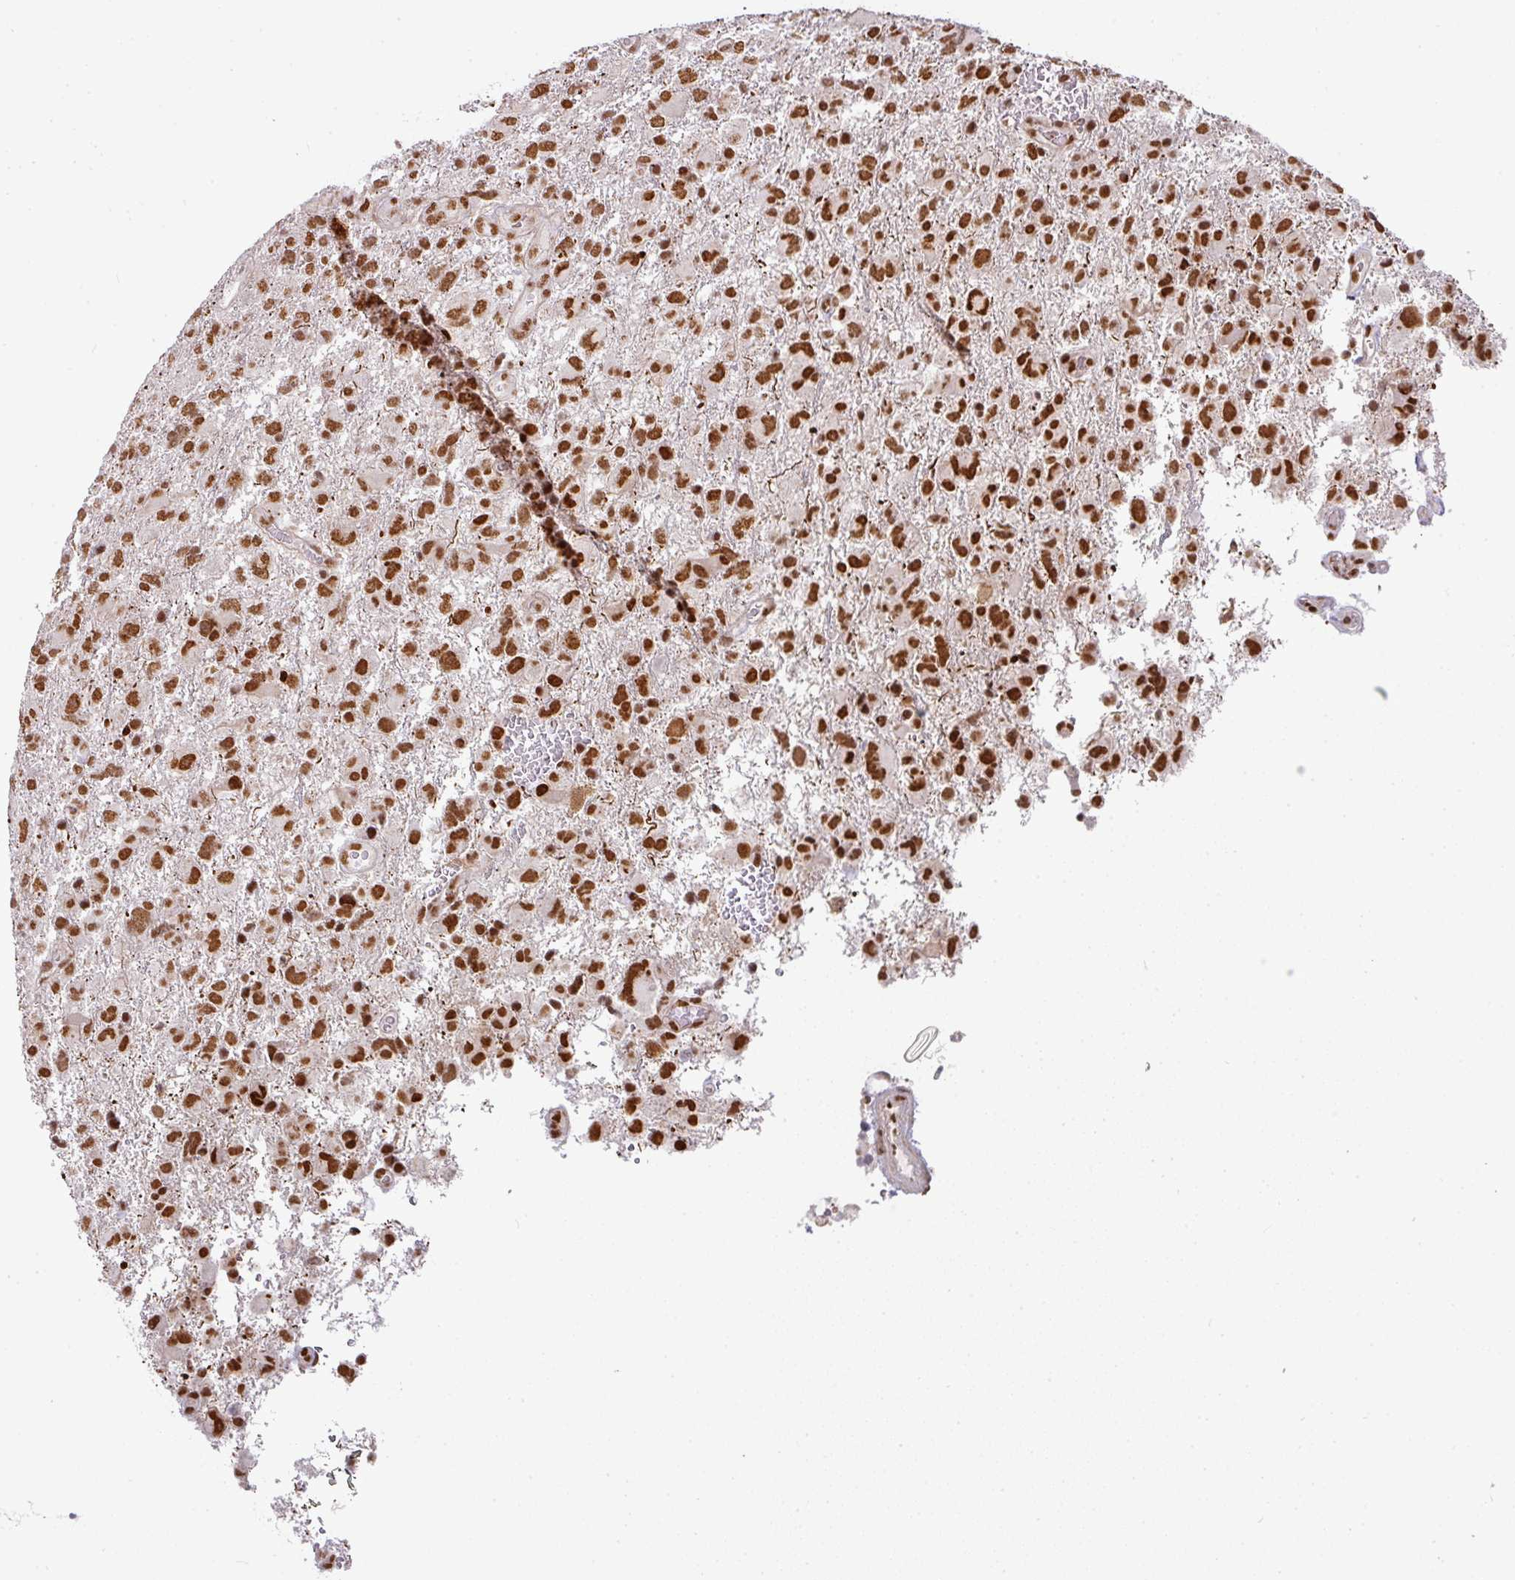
{"staining": {"intensity": "strong", "quantity": ">75%", "location": "nuclear"}, "tissue": "glioma", "cell_type": "Tumor cells", "image_type": "cancer", "snomed": [{"axis": "morphology", "description": "Glioma, malignant, High grade"}, {"axis": "topography", "description": "Brain"}], "caption": "Malignant high-grade glioma stained for a protein reveals strong nuclear positivity in tumor cells.", "gene": "NCOA5", "patient": {"sex": "male", "age": 61}}